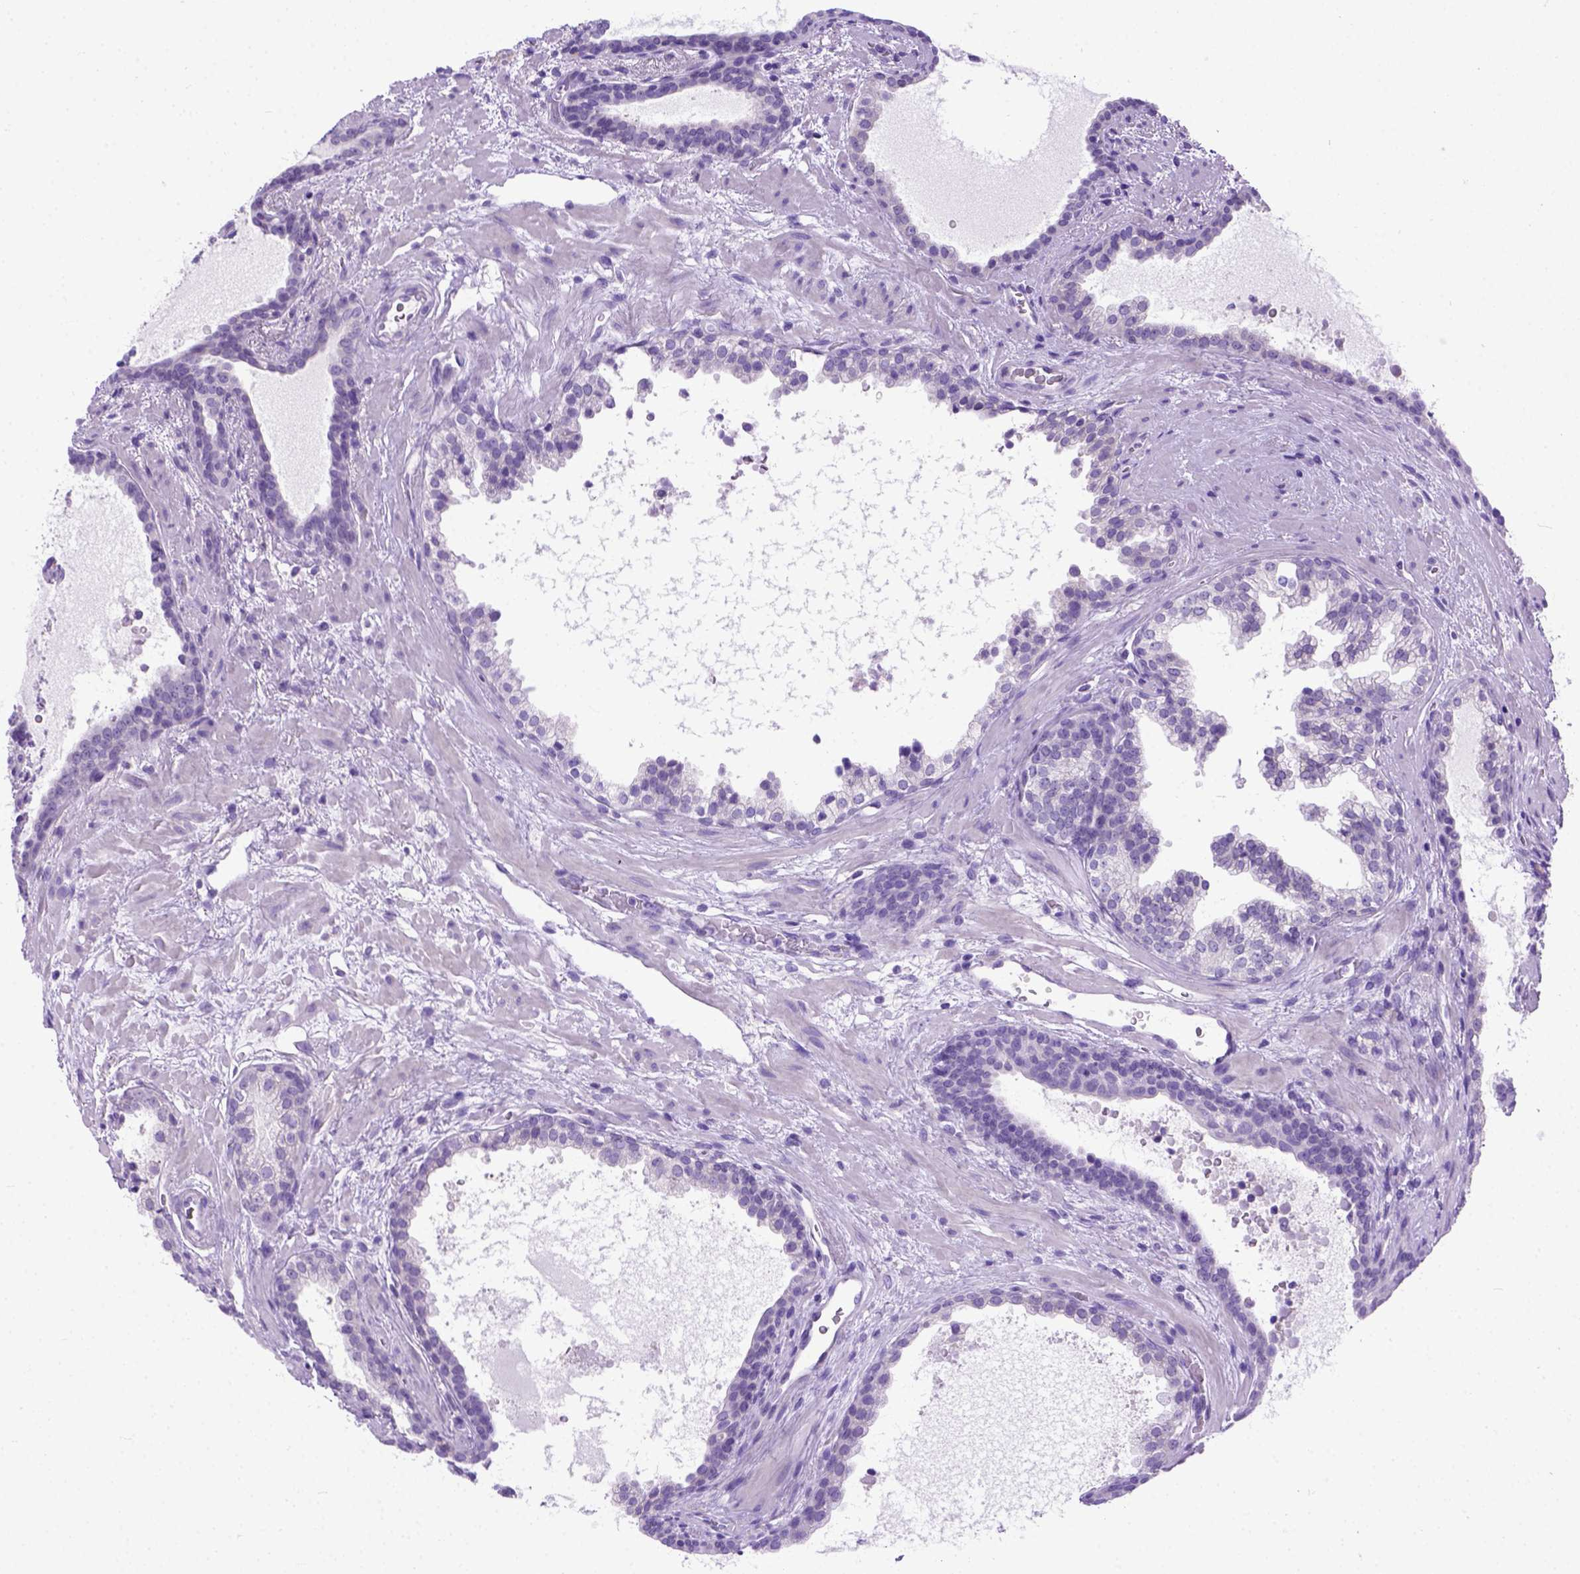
{"staining": {"intensity": "negative", "quantity": "none", "location": "none"}, "tissue": "prostate cancer", "cell_type": "Tumor cells", "image_type": "cancer", "snomed": [{"axis": "morphology", "description": "Adenocarcinoma, NOS"}, {"axis": "topography", "description": "Prostate"}], "caption": "High power microscopy histopathology image of an immunohistochemistry (IHC) image of prostate adenocarcinoma, revealing no significant staining in tumor cells.", "gene": "ODAD3", "patient": {"sex": "male", "age": 66}}